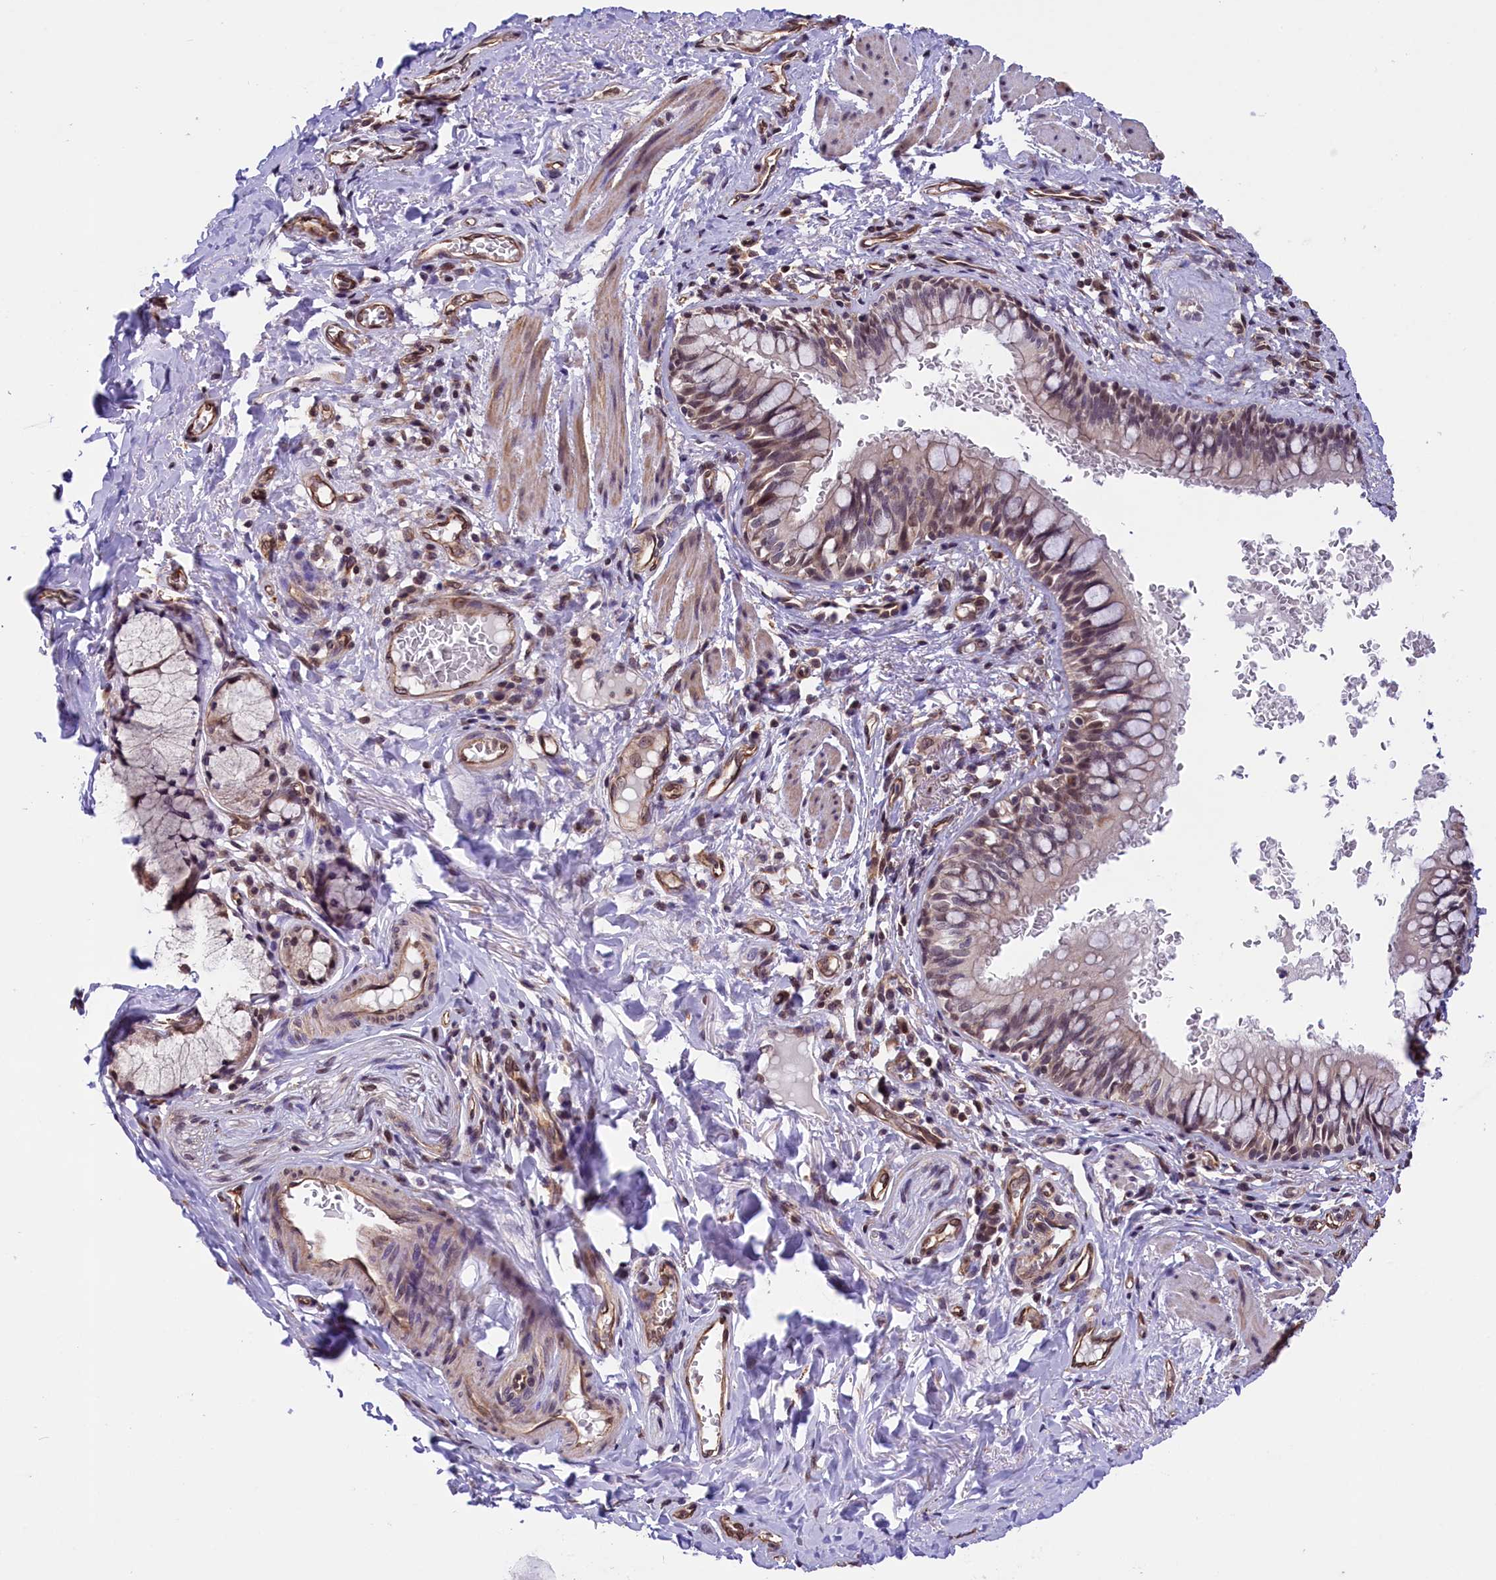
{"staining": {"intensity": "moderate", "quantity": "25%-75%", "location": "nuclear"}, "tissue": "bronchus", "cell_type": "Respiratory epithelial cells", "image_type": "normal", "snomed": [{"axis": "morphology", "description": "Normal tissue, NOS"}, {"axis": "topography", "description": "Cartilage tissue"}, {"axis": "topography", "description": "Bronchus"}], "caption": "Protein staining demonstrates moderate nuclear positivity in about 25%-75% of respiratory epithelial cells in unremarkable bronchus. The staining was performed using DAB (3,3'-diaminobenzidine) to visualize the protein expression in brown, while the nuclei were stained in blue with hematoxylin (Magnification: 20x).", "gene": "ZC3H4", "patient": {"sex": "female", "age": 36}}